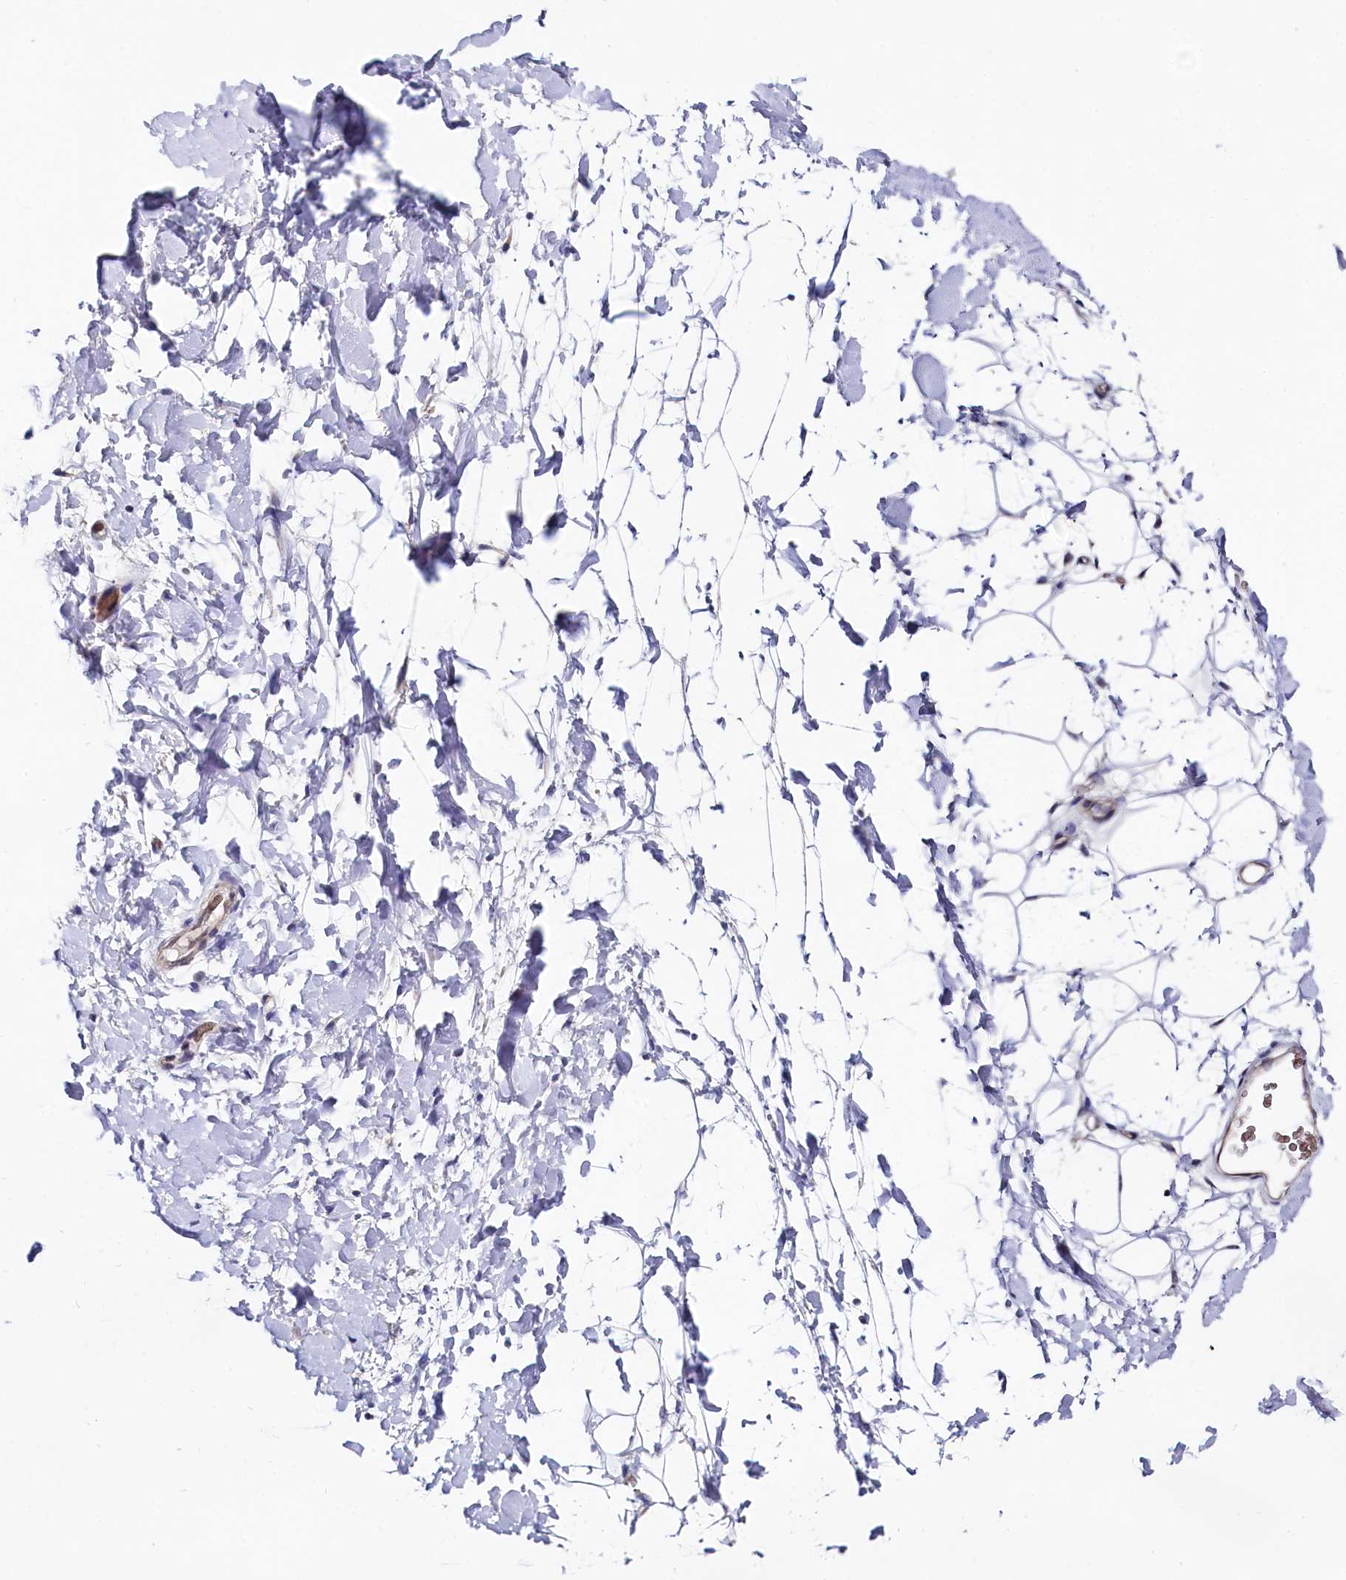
{"staining": {"intensity": "negative", "quantity": "none", "location": "none"}, "tissue": "adipose tissue", "cell_type": "Adipocytes", "image_type": "normal", "snomed": [{"axis": "morphology", "description": "Normal tissue, NOS"}, {"axis": "topography", "description": "Breast"}], "caption": "Immunohistochemistry (IHC) micrograph of benign human adipose tissue stained for a protein (brown), which shows no expression in adipocytes.", "gene": "TIGD4", "patient": {"sex": "female", "age": 26}}